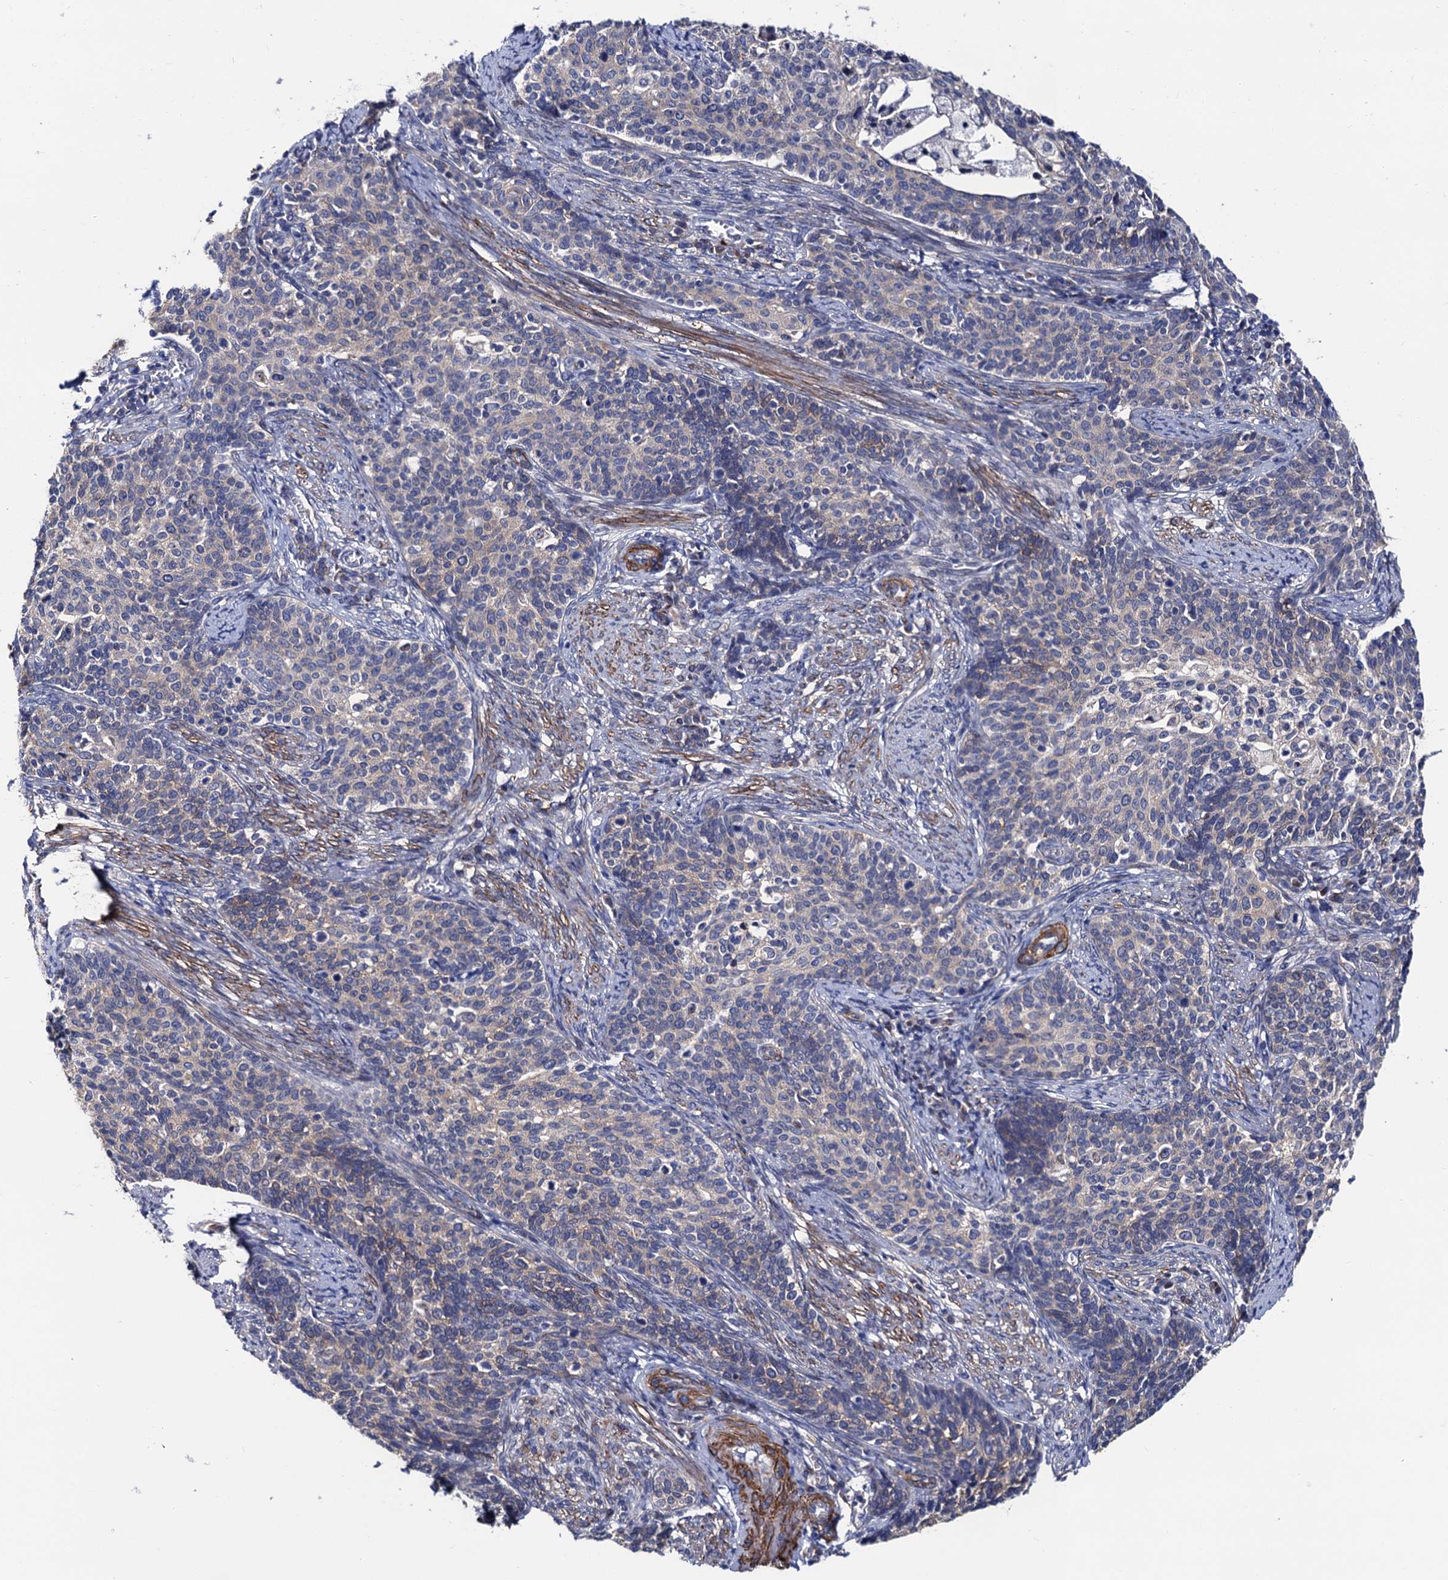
{"staining": {"intensity": "negative", "quantity": "none", "location": "none"}, "tissue": "cervical cancer", "cell_type": "Tumor cells", "image_type": "cancer", "snomed": [{"axis": "morphology", "description": "Squamous cell carcinoma, NOS"}, {"axis": "topography", "description": "Cervix"}], "caption": "Tumor cells are negative for brown protein staining in cervical squamous cell carcinoma.", "gene": "ZDHHC18", "patient": {"sex": "female", "age": 39}}